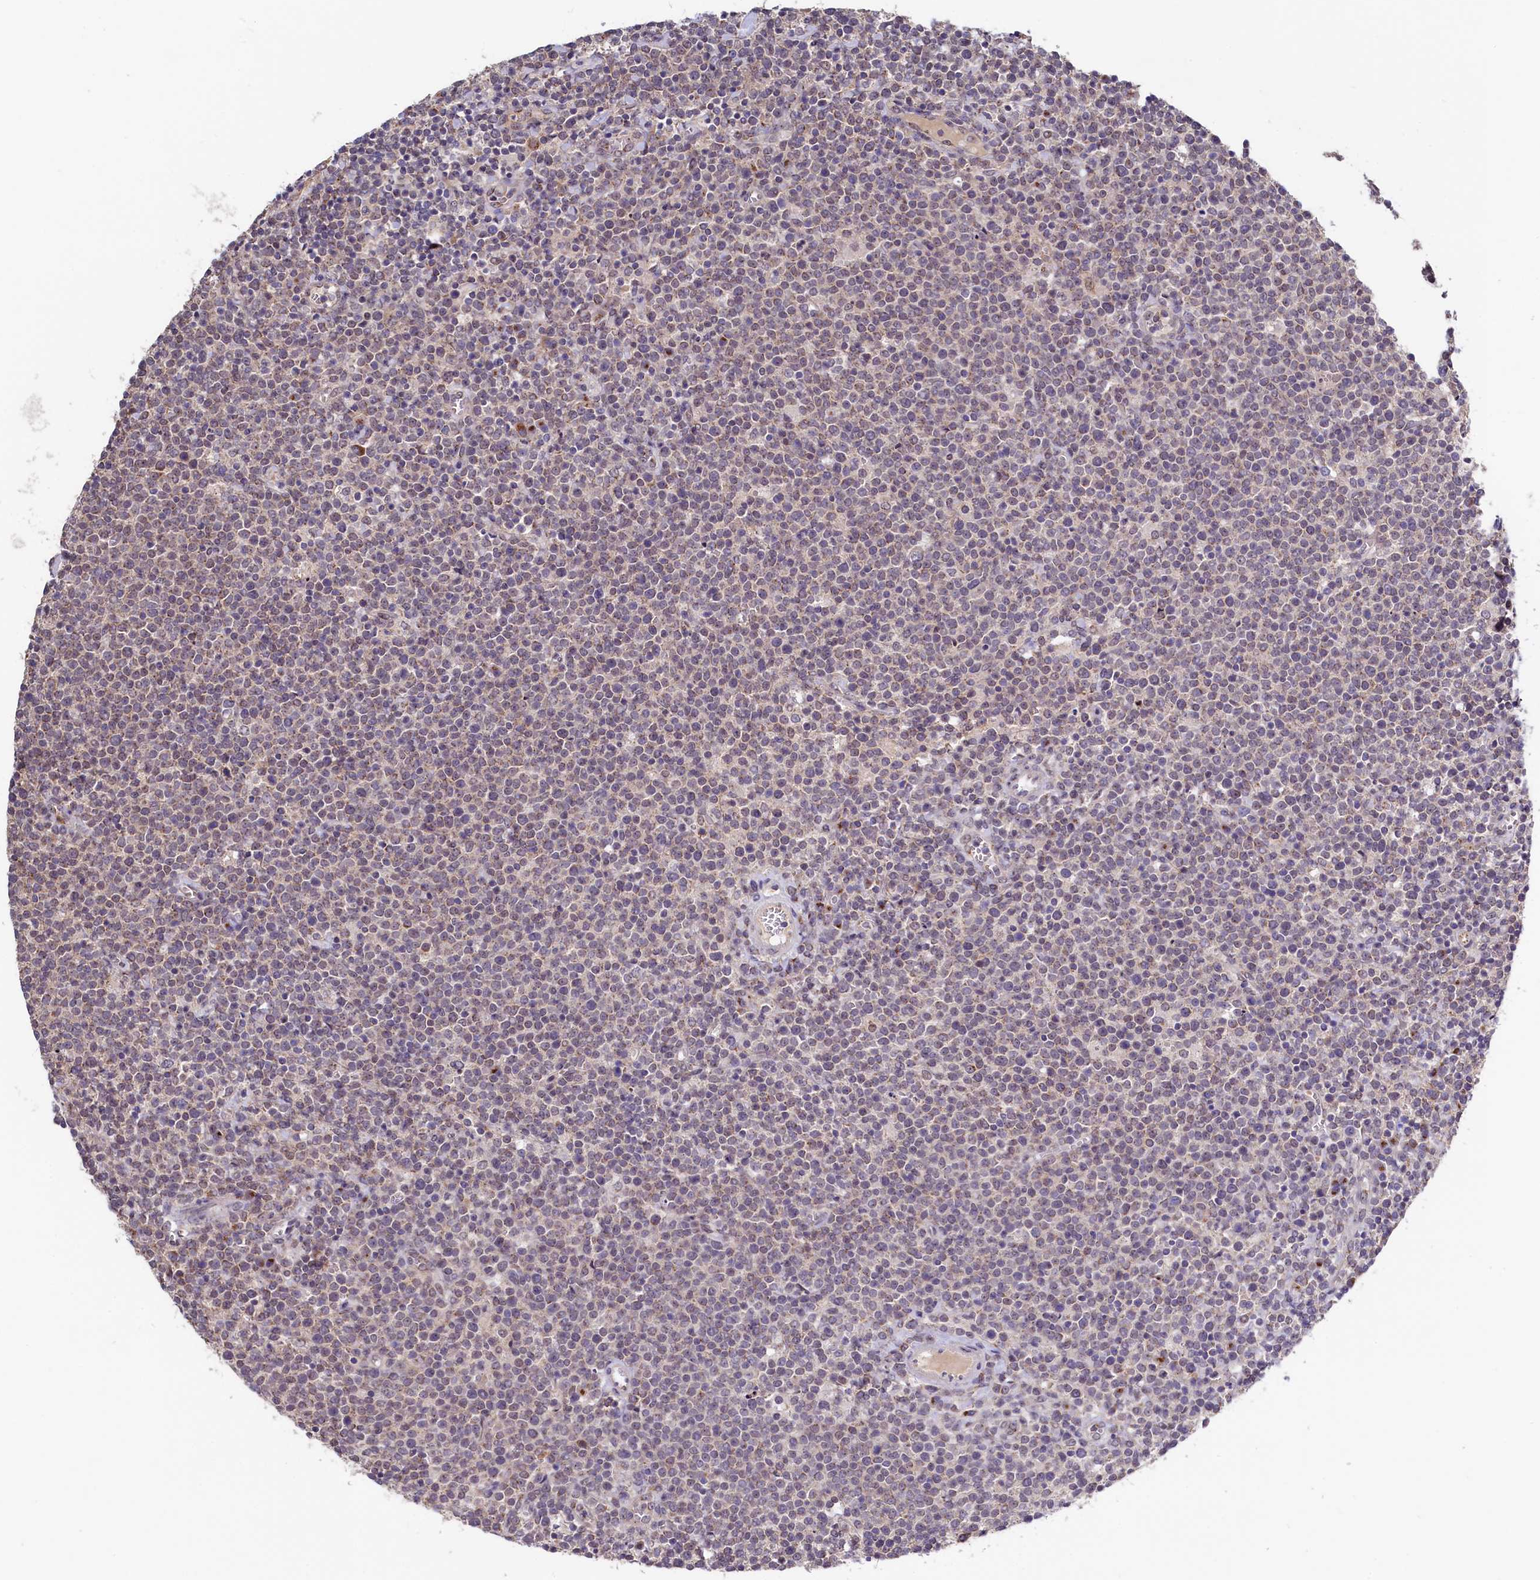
{"staining": {"intensity": "weak", "quantity": "<25%", "location": "cytoplasmic/membranous"}, "tissue": "lymphoma", "cell_type": "Tumor cells", "image_type": "cancer", "snomed": [{"axis": "morphology", "description": "Malignant lymphoma, non-Hodgkin's type, High grade"}, {"axis": "topography", "description": "Lymph node"}], "caption": "High power microscopy micrograph of an immunohistochemistry (IHC) micrograph of lymphoma, revealing no significant staining in tumor cells.", "gene": "SEC24C", "patient": {"sex": "male", "age": 61}}